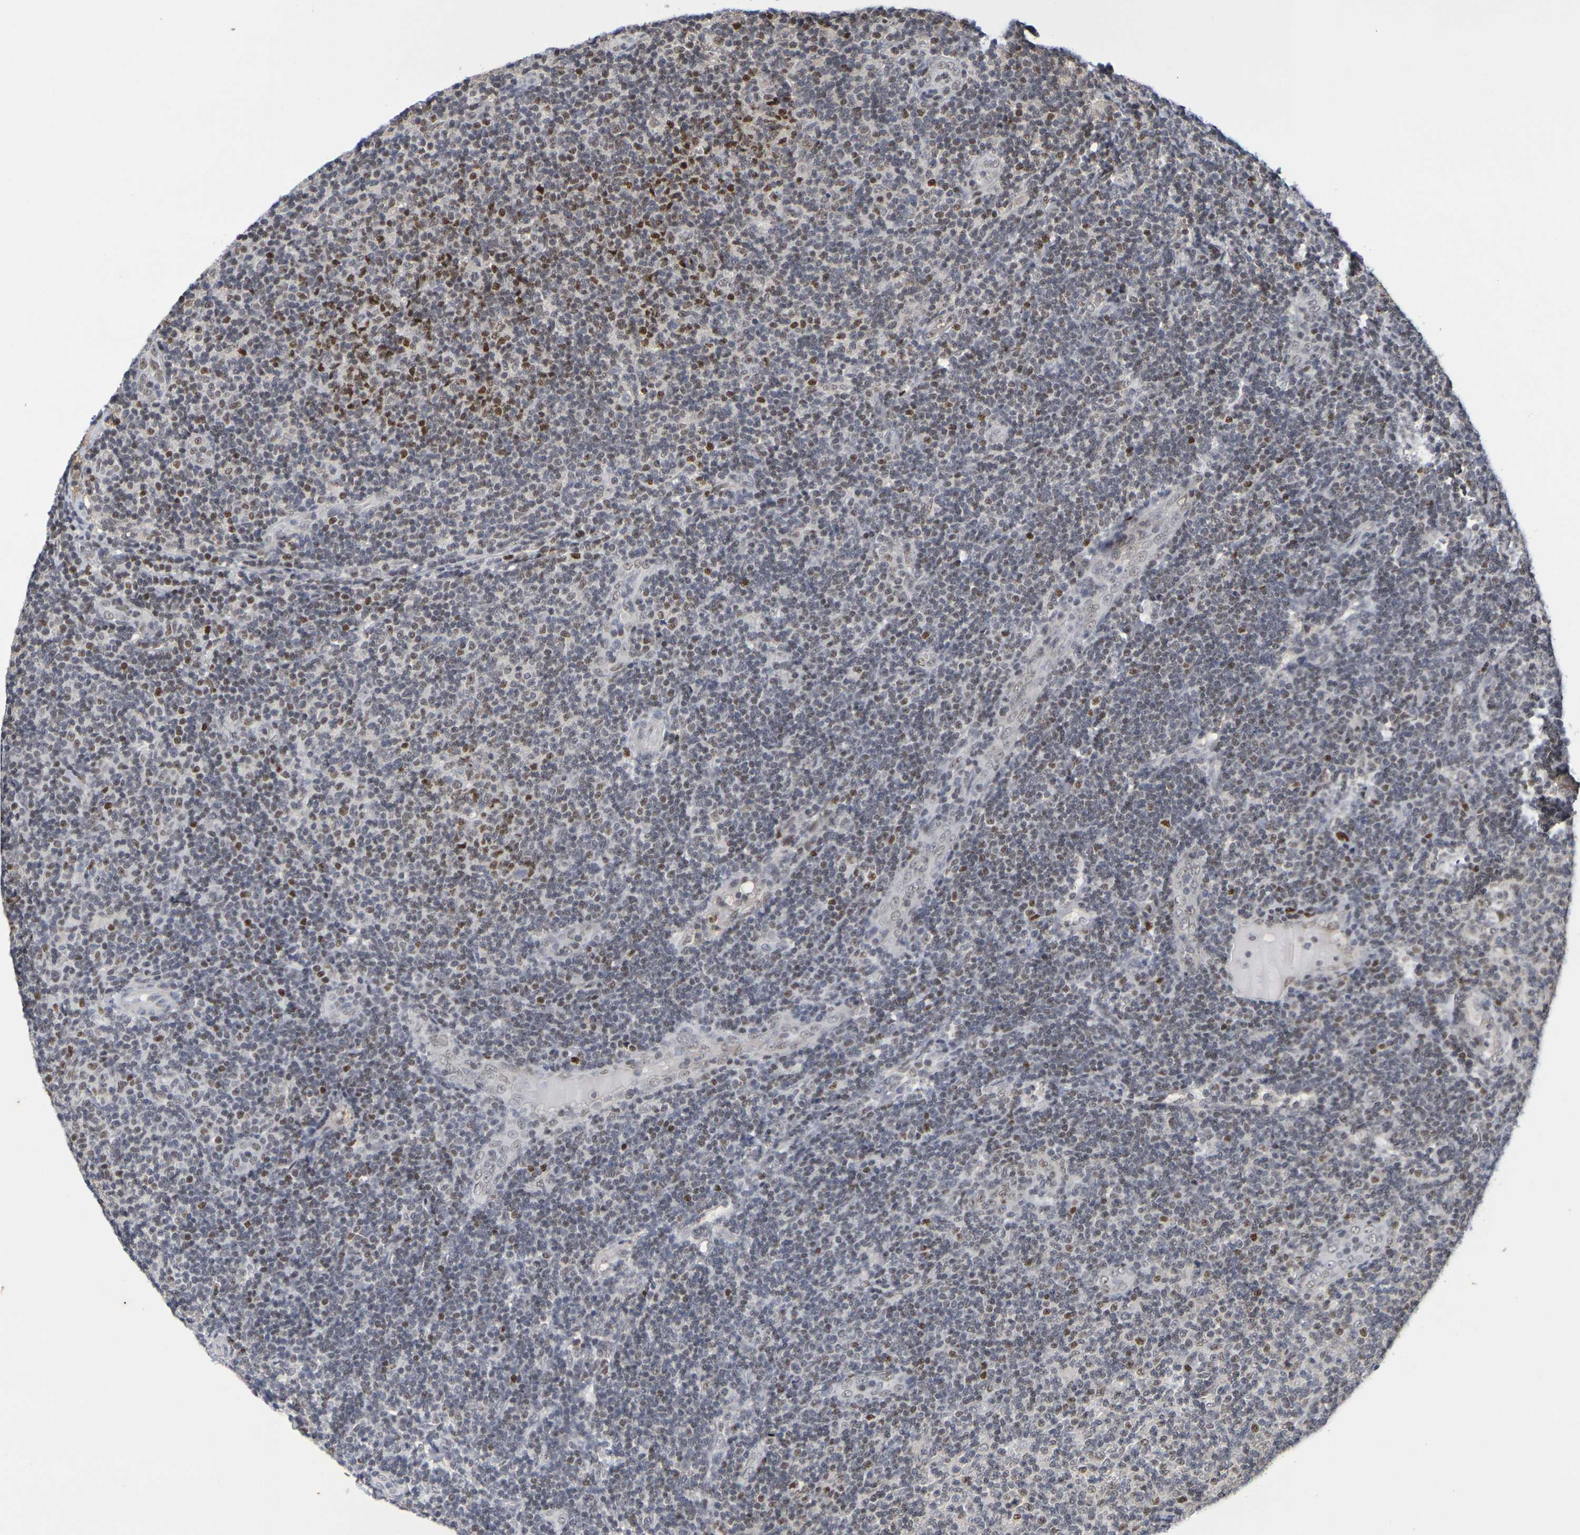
{"staining": {"intensity": "moderate", "quantity": "25%-75%", "location": "nuclear"}, "tissue": "lymphoma", "cell_type": "Tumor cells", "image_type": "cancer", "snomed": [{"axis": "morphology", "description": "Malignant lymphoma, non-Hodgkin's type, Low grade"}, {"axis": "topography", "description": "Lymph node"}], "caption": "Brown immunohistochemical staining in lymphoma demonstrates moderate nuclear positivity in about 25%-75% of tumor cells.", "gene": "TERF2", "patient": {"sex": "male", "age": 83}}